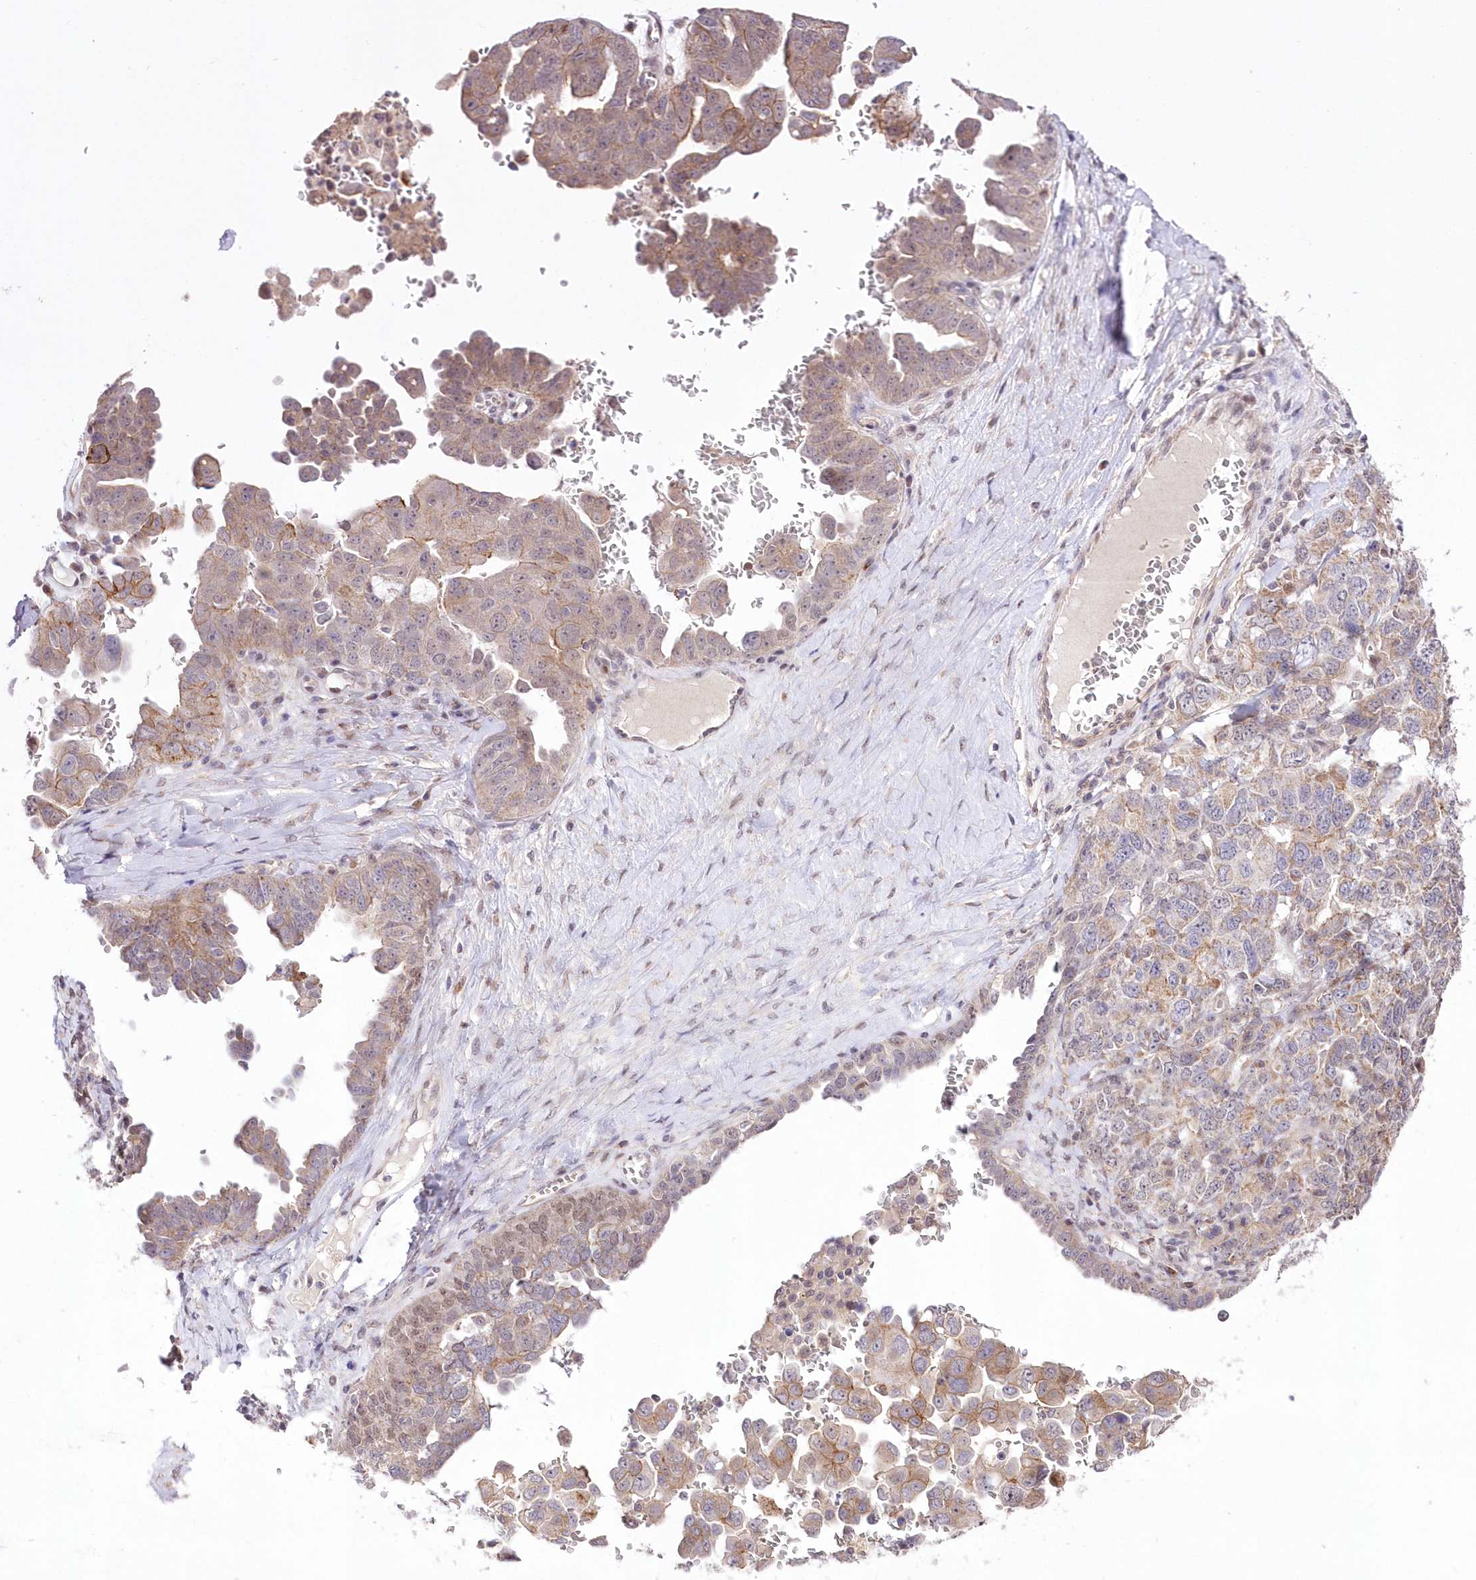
{"staining": {"intensity": "moderate", "quantity": "25%-75%", "location": "cytoplasmic/membranous"}, "tissue": "ovarian cancer", "cell_type": "Tumor cells", "image_type": "cancer", "snomed": [{"axis": "morphology", "description": "Carcinoma, endometroid"}, {"axis": "topography", "description": "Ovary"}], "caption": "This image shows ovarian endometroid carcinoma stained with IHC to label a protein in brown. The cytoplasmic/membranous of tumor cells show moderate positivity for the protein. Nuclei are counter-stained blue.", "gene": "FAM241B", "patient": {"sex": "female", "age": 62}}